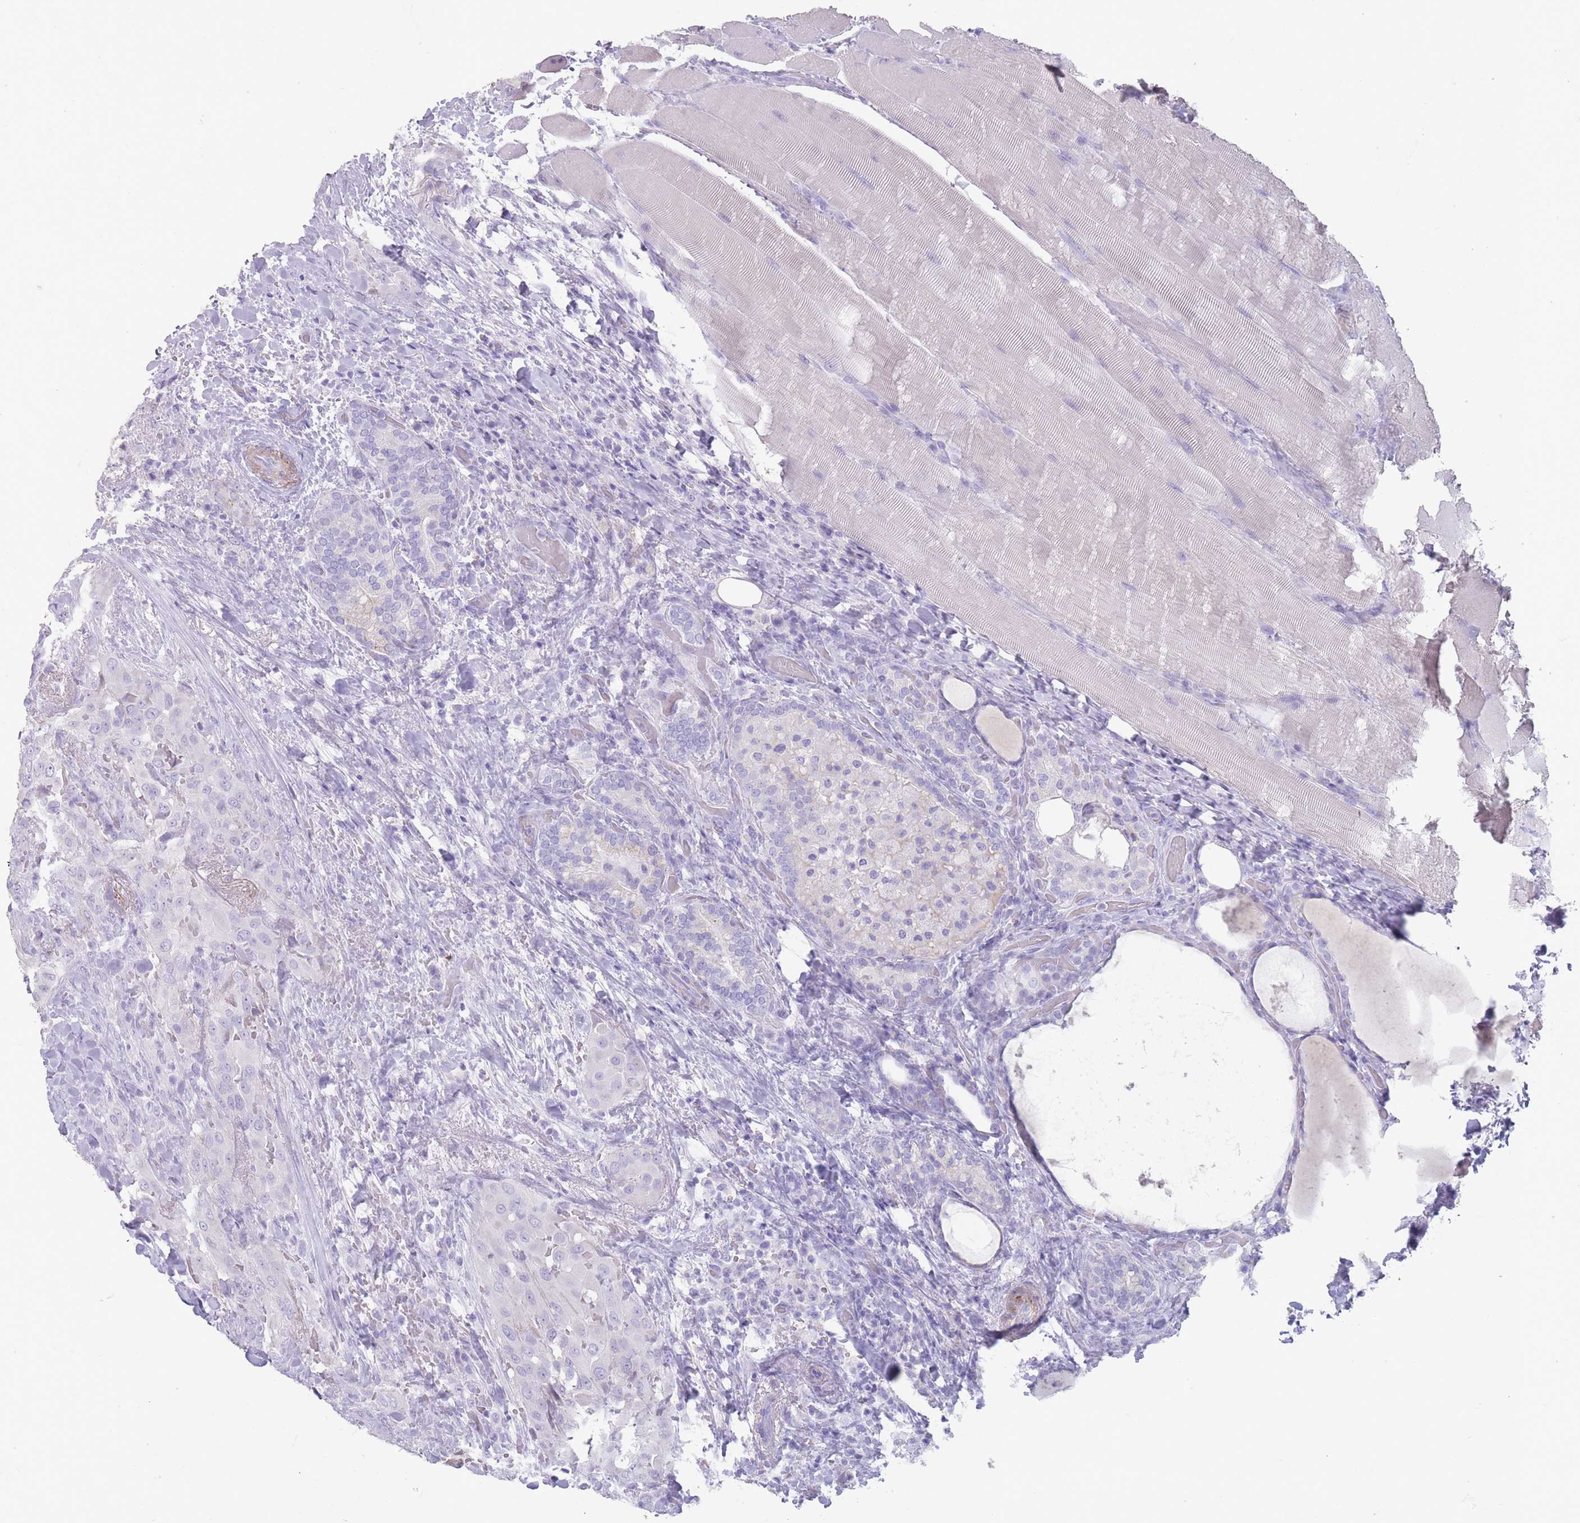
{"staining": {"intensity": "negative", "quantity": "none", "location": "none"}, "tissue": "thyroid cancer", "cell_type": "Tumor cells", "image_type": "cancer", "snomed": [{"axis": "morphology", "description": "Papillary adenocarcinoma, NOS"}, {"axis": "topography", "description": "Thyroid gland"}], "caption": "The immunohistochemistry photomicrograph has no significant staining in tumor cells of thyroid papillary adenocarcinoma tissue.", "gene": "RHBG", "patient": {"sex": "male", "age": 61}}